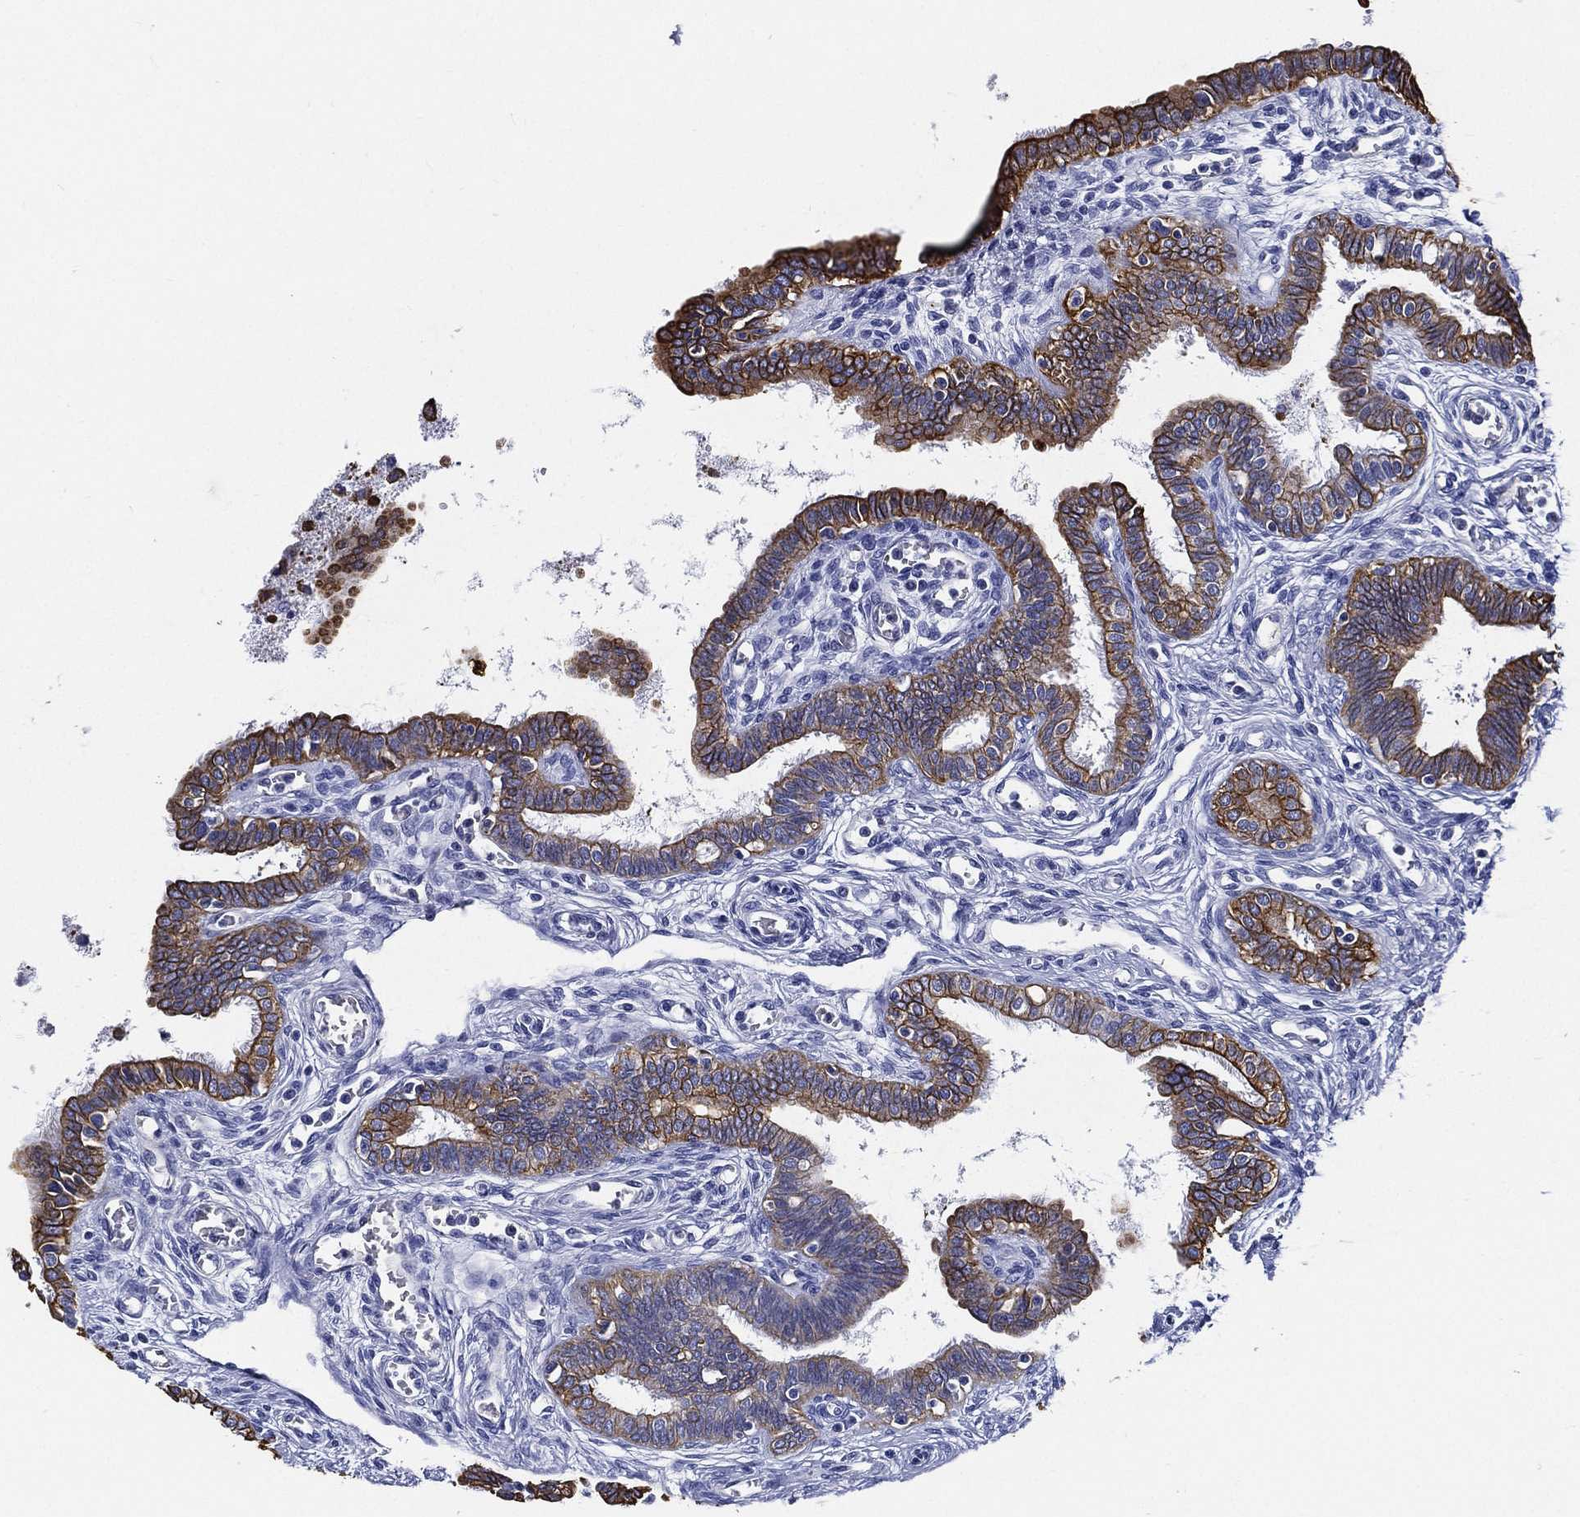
{"staining": {"intensity": "strong", "quantity": ">75%", "location": "cytoplasmic/membranous"}, "tissue": "fallopian tube", "cell_type": "Glandular cells", "image_type": "normal", "snomed": [{"axis": "morphology", "description": "Normal tissue, NOS"}, {"axis": "morphology", "description": "Carcinoma, endometroid"}, {"axis": "topography", "description": "Fallopian tube"}, {"axis": "topography", "description": "Ovary"}], "caption": "Glandular cells demonstrate strong cytoplasmic/membranous positivity in approximately >75% of cells in benign fallopian tube.", "gene": "NEDD9", "patient": {"sex": "female", "age": 42}}